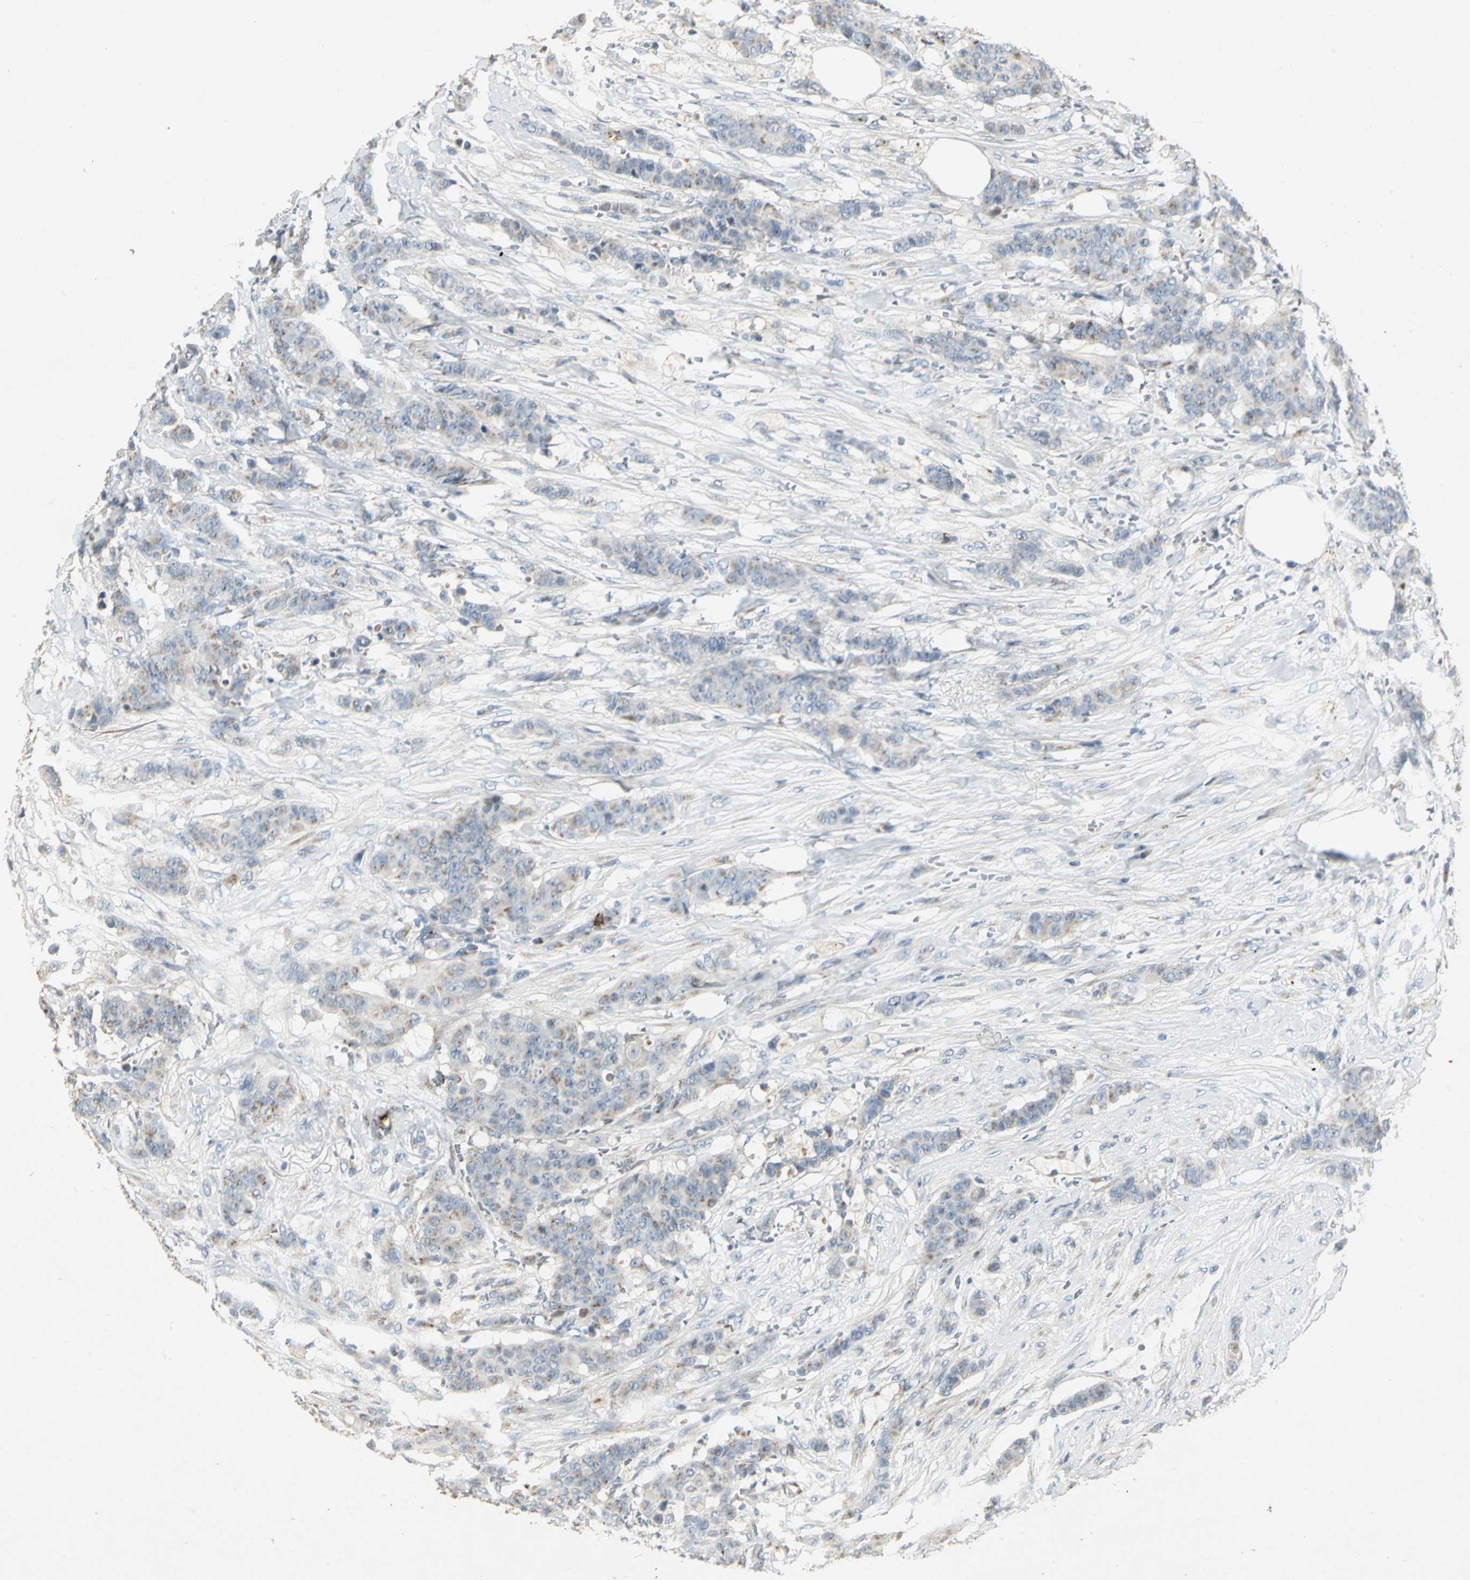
{"staining": {"intensity": "weak", "quantity": "<25%", "location": "cytoplasmic/membranous"}, "tissue": "breast cancer", "cell_type": "Tumor cells", "image_type": "cancer", "snomed": [{"axis": "morphology", "description": "Duct carcinoma"}, {"axis": "topography", "description": "Breast"}], "caption": "Intraductal carcinoma (breast) was stained to show a protein in brown. There is no significant staining in tumor cells.", "gene": "TM9SF2", "patient": {"sex": "female", "age": 40}}